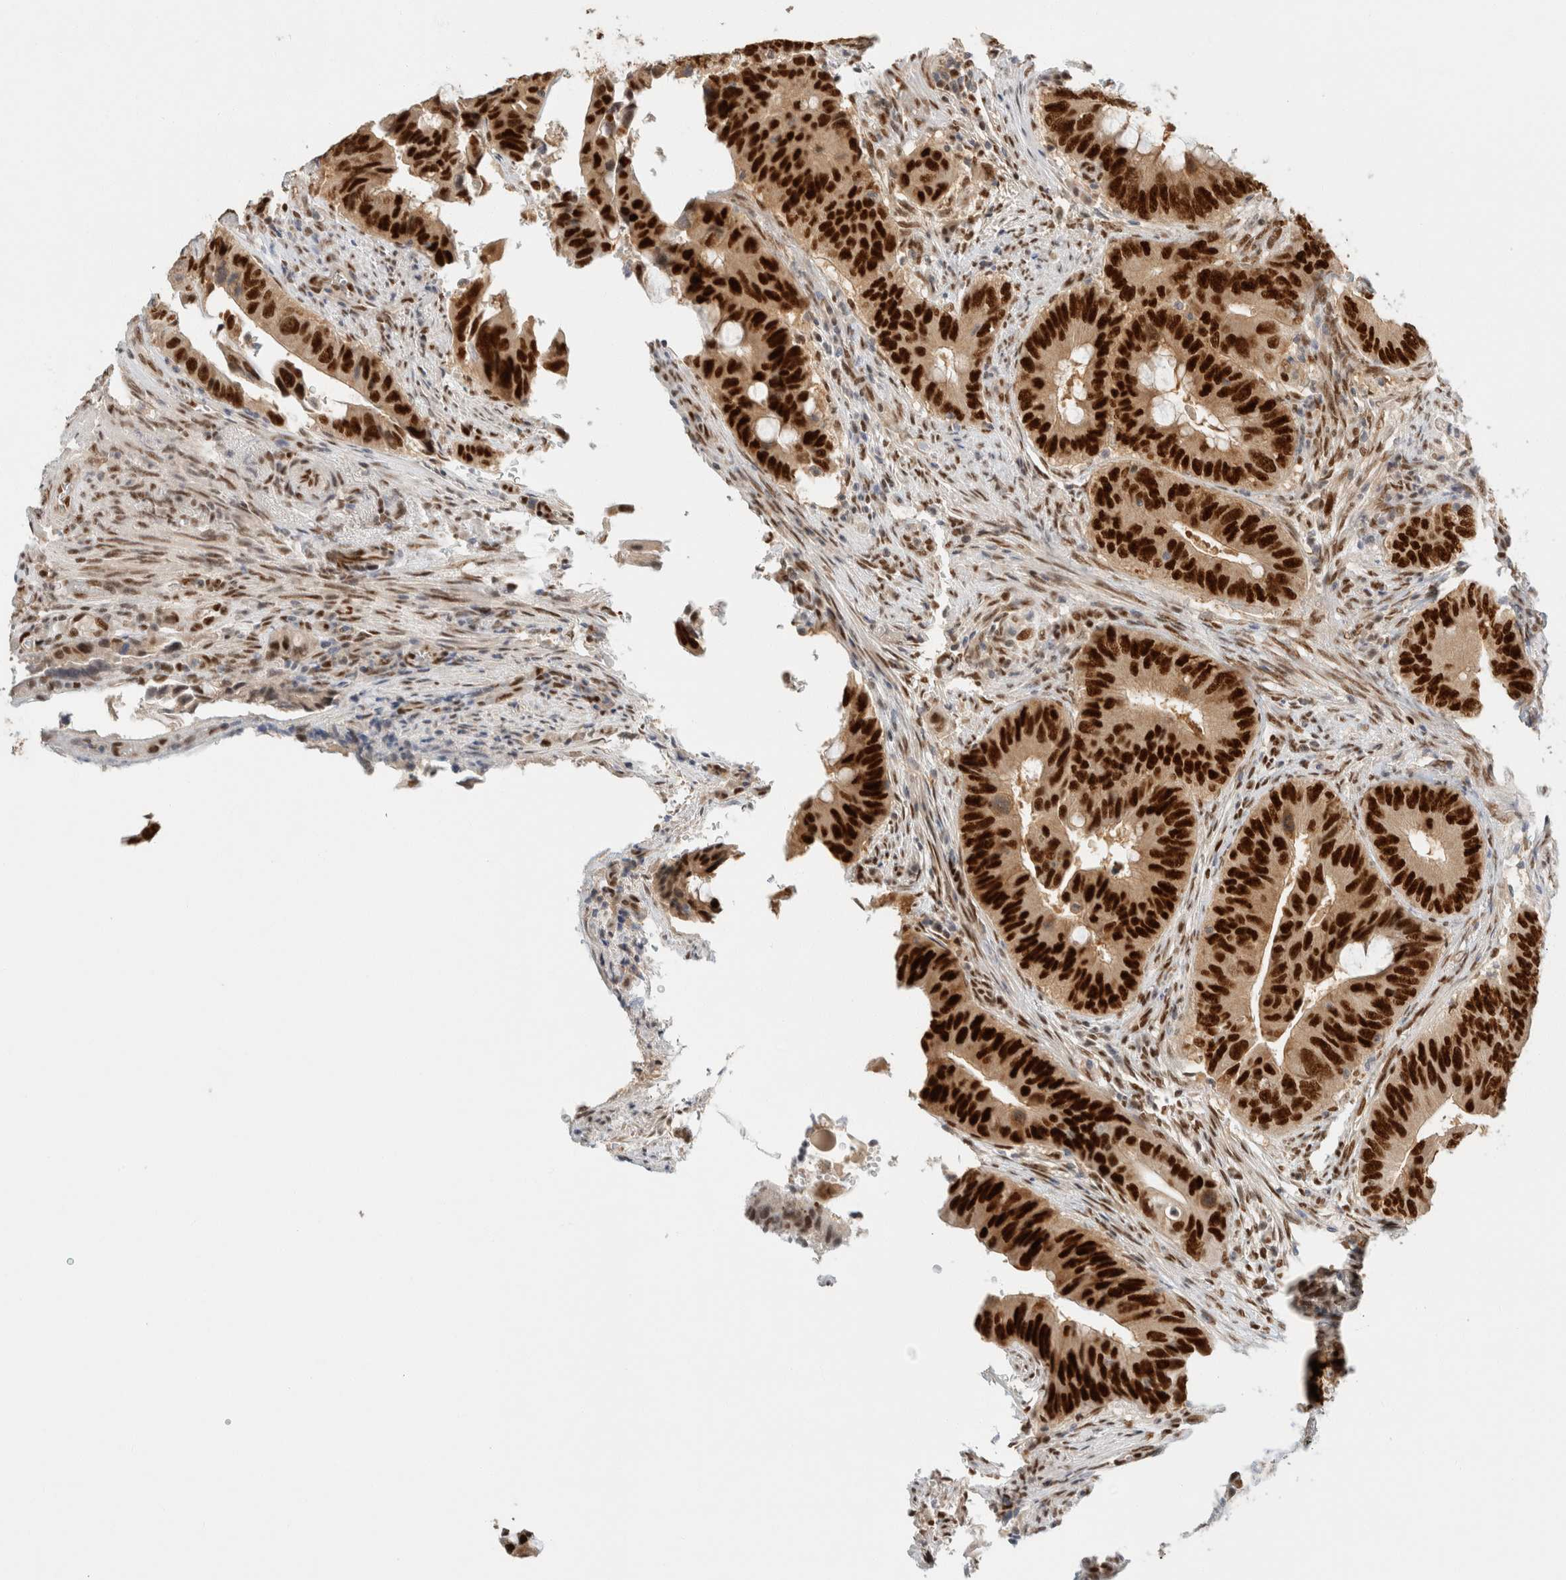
{"staining": {"intensity": "strong", "quantity": ">75%", "location": "nuclear"}, "tissue": "colorectal cancer", "cell_type": "Tumor cells", "image_type": "cancer", "snomed": [{"axis": "morphology", "description": "Adenocarcinoma, NOS"}, {"axis": "topography", "description": "Colon"}], "caption": "This micrograph demonstrates immunohistochemistry (IHC) staining of human colorectal cancer, with high strong nuclear expression in approximately >75% of tumor cells.", "gene": "ZNF768", "patient": {"sex": "male", "age": 71}}